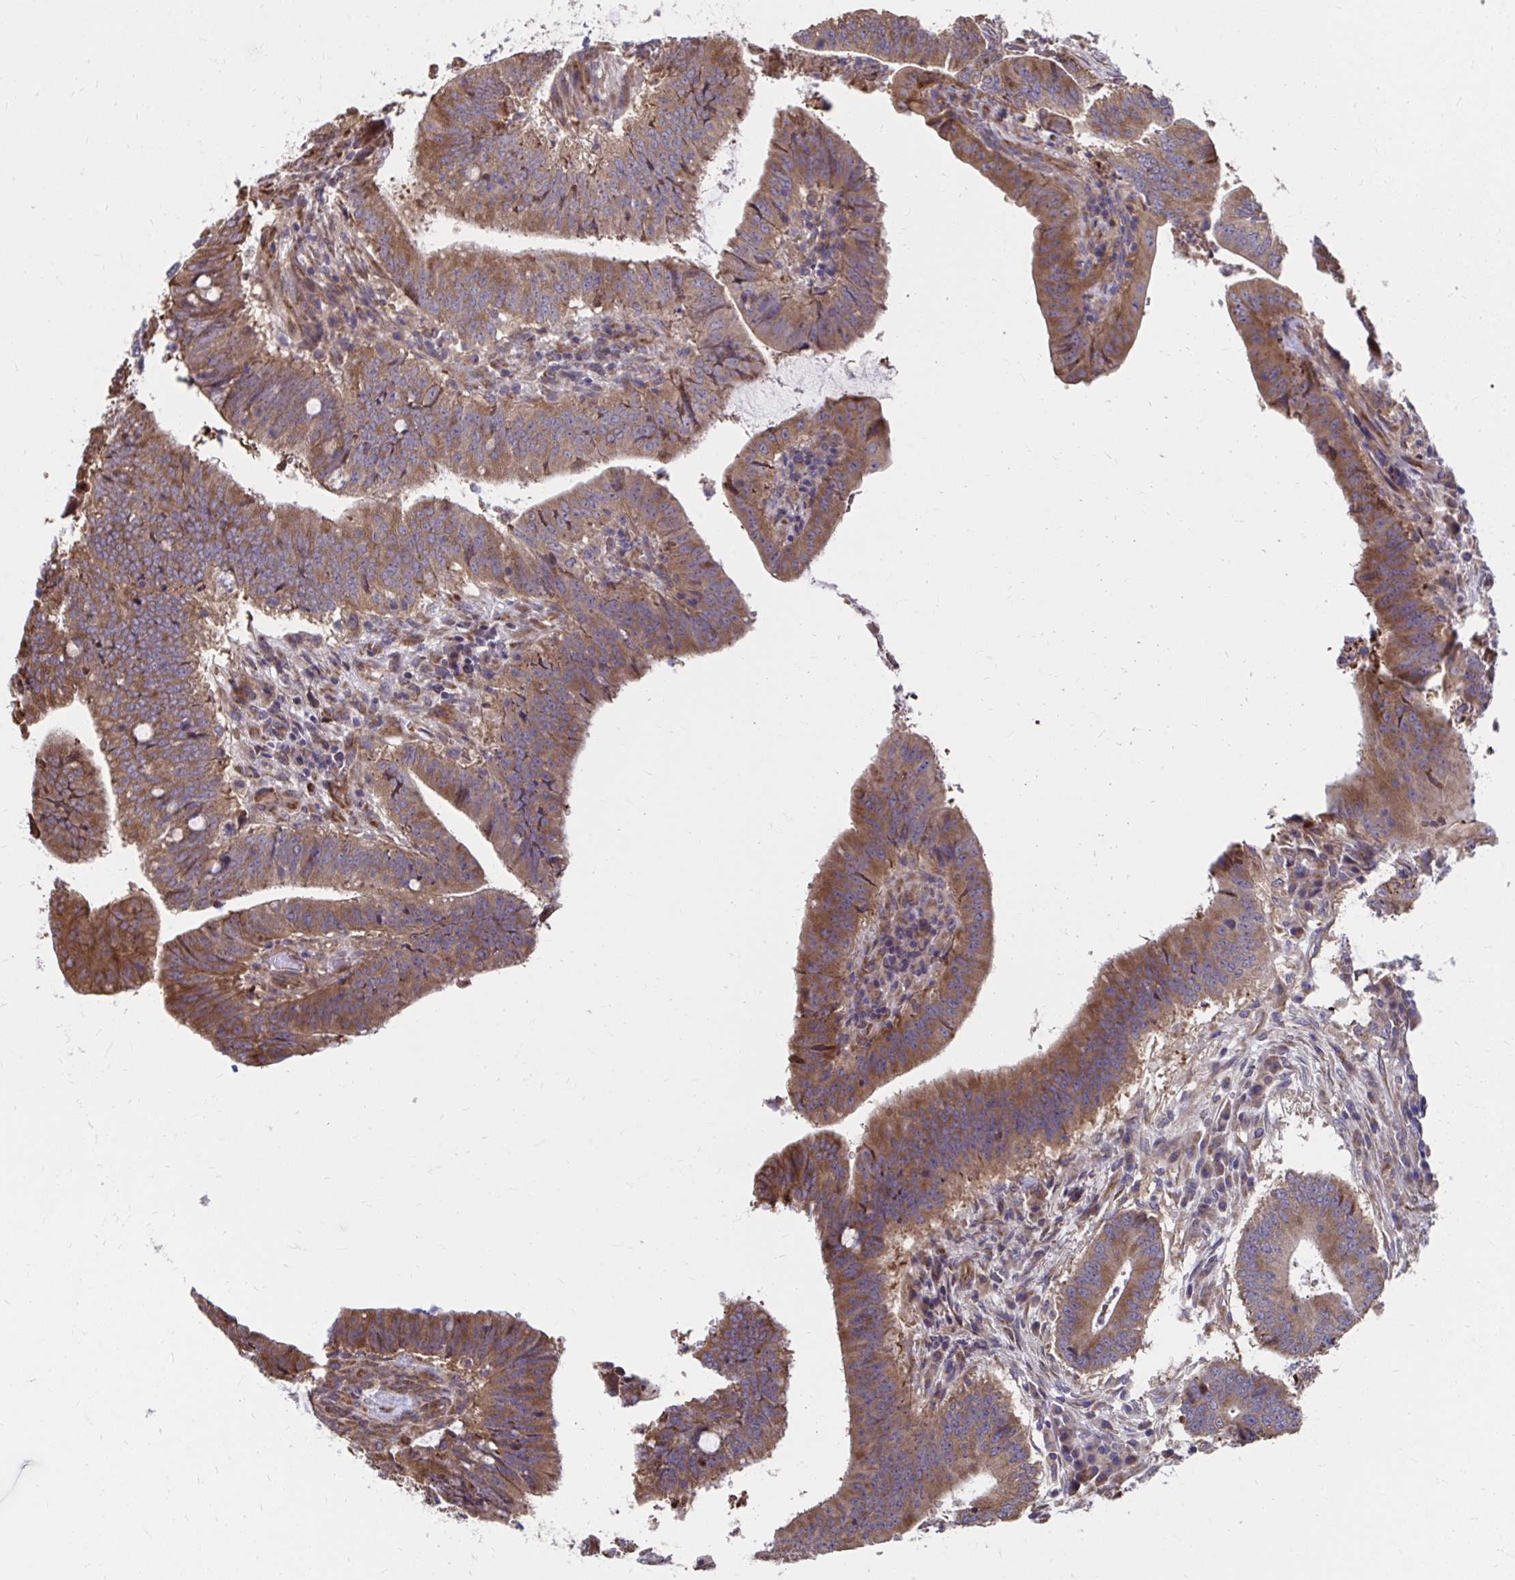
{"staining": {"intensity": "moderate", "quantity": ">75%", "location": "cytoplasmic/membranous"}, "tissue": "colorectal cancer", "cell_type": "Tumor cells", "image_type": "cancer", "snomed": [{"axis": "morphology", "description": "Adenocarcinoma, NOS"}, {"axis": "topography", "description": "Colon"}], "caption": "Moderate cytoplasmic/membranous protein staining is seen in approximately >75% of tumor cells in adenocarcinoma (colorectal).", "gene": "ZNF778", "patient": {"sex": "female", "age": 43}}